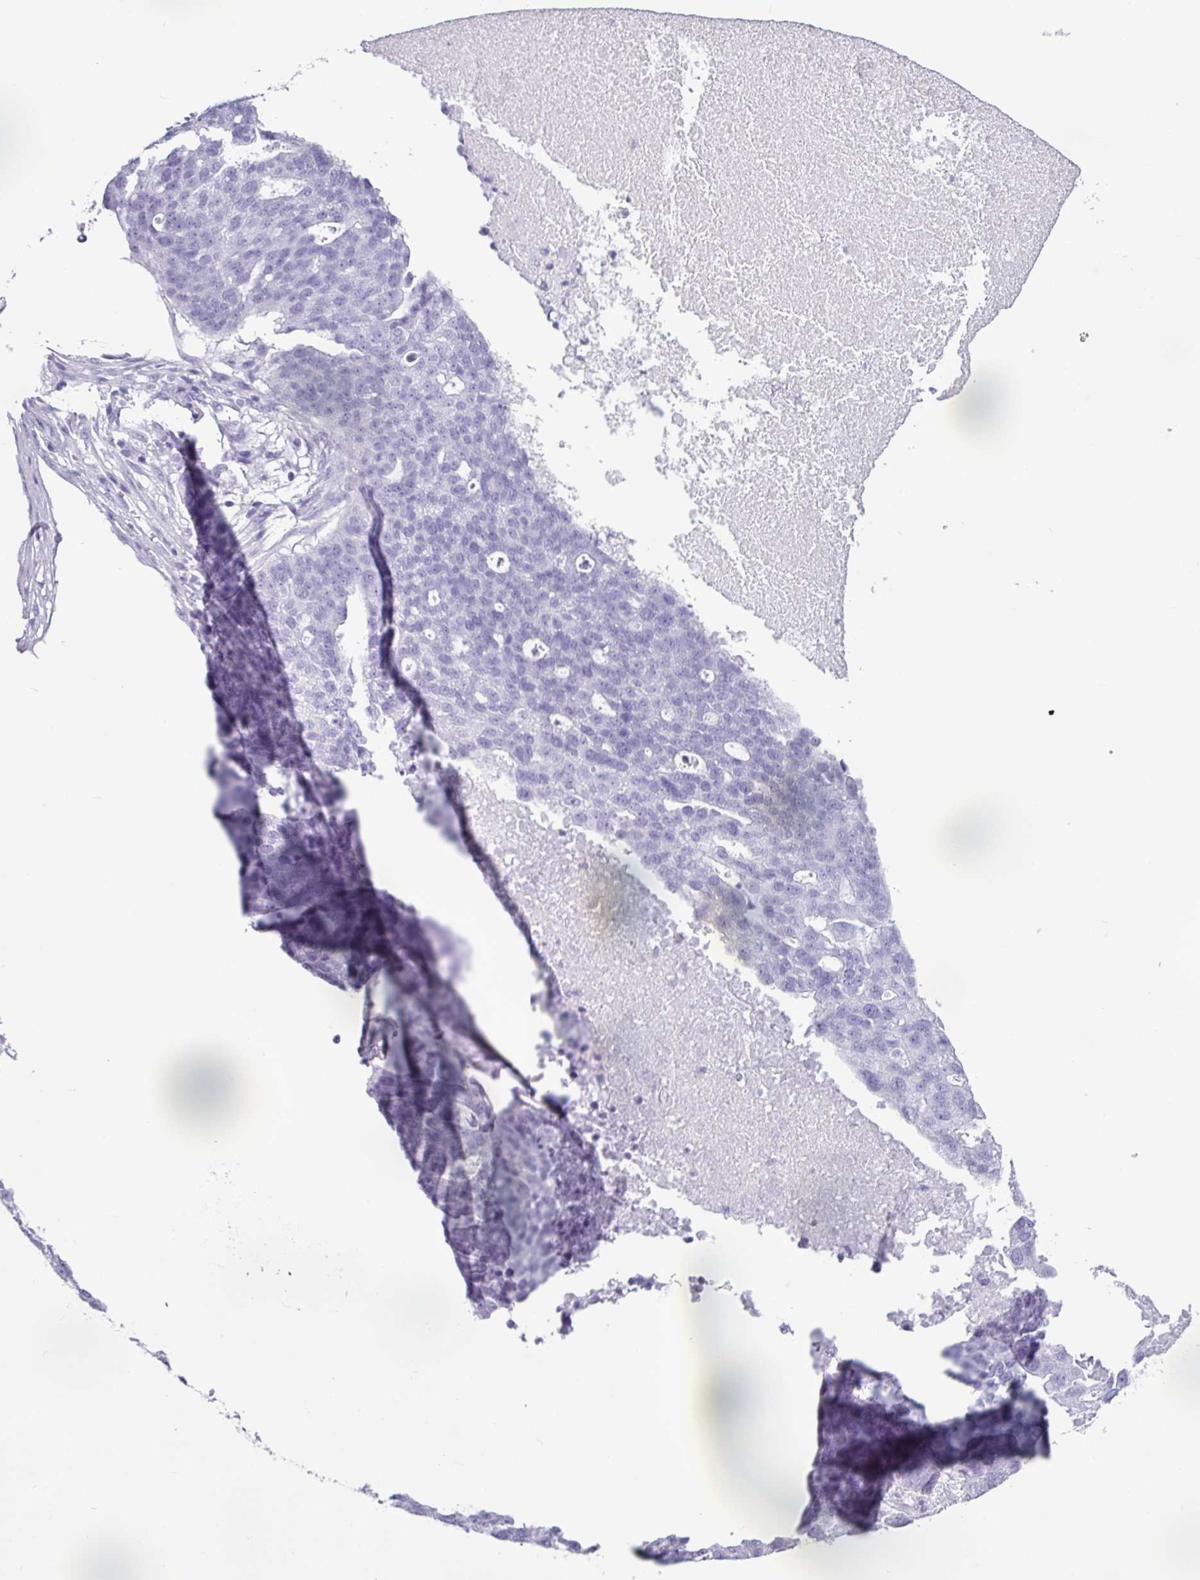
{"staining": {"intensity": "negative", "quantity": "none", "location": "none"}, "tissue": "ovarian cancer", "cell_type": "Tumor cells", "image_type": "cancer", "snomed": [{"axis": "morphology", "description": "Cystadenocarcinoma, serous, NOS"}, {"axis": "topography", "description": "Ovary"}], "caption": "Tumor cells show no significant protein expression in ovarian cancer (serous cystadenocarcinoma). The staining is performed using DAB (3,3'-diaminobenzidine) brown chromogen with nuclei counter-stained in using hematoxylin.", "gene": "AMY1B", "patient": {"sex": "female", "age": 59}}